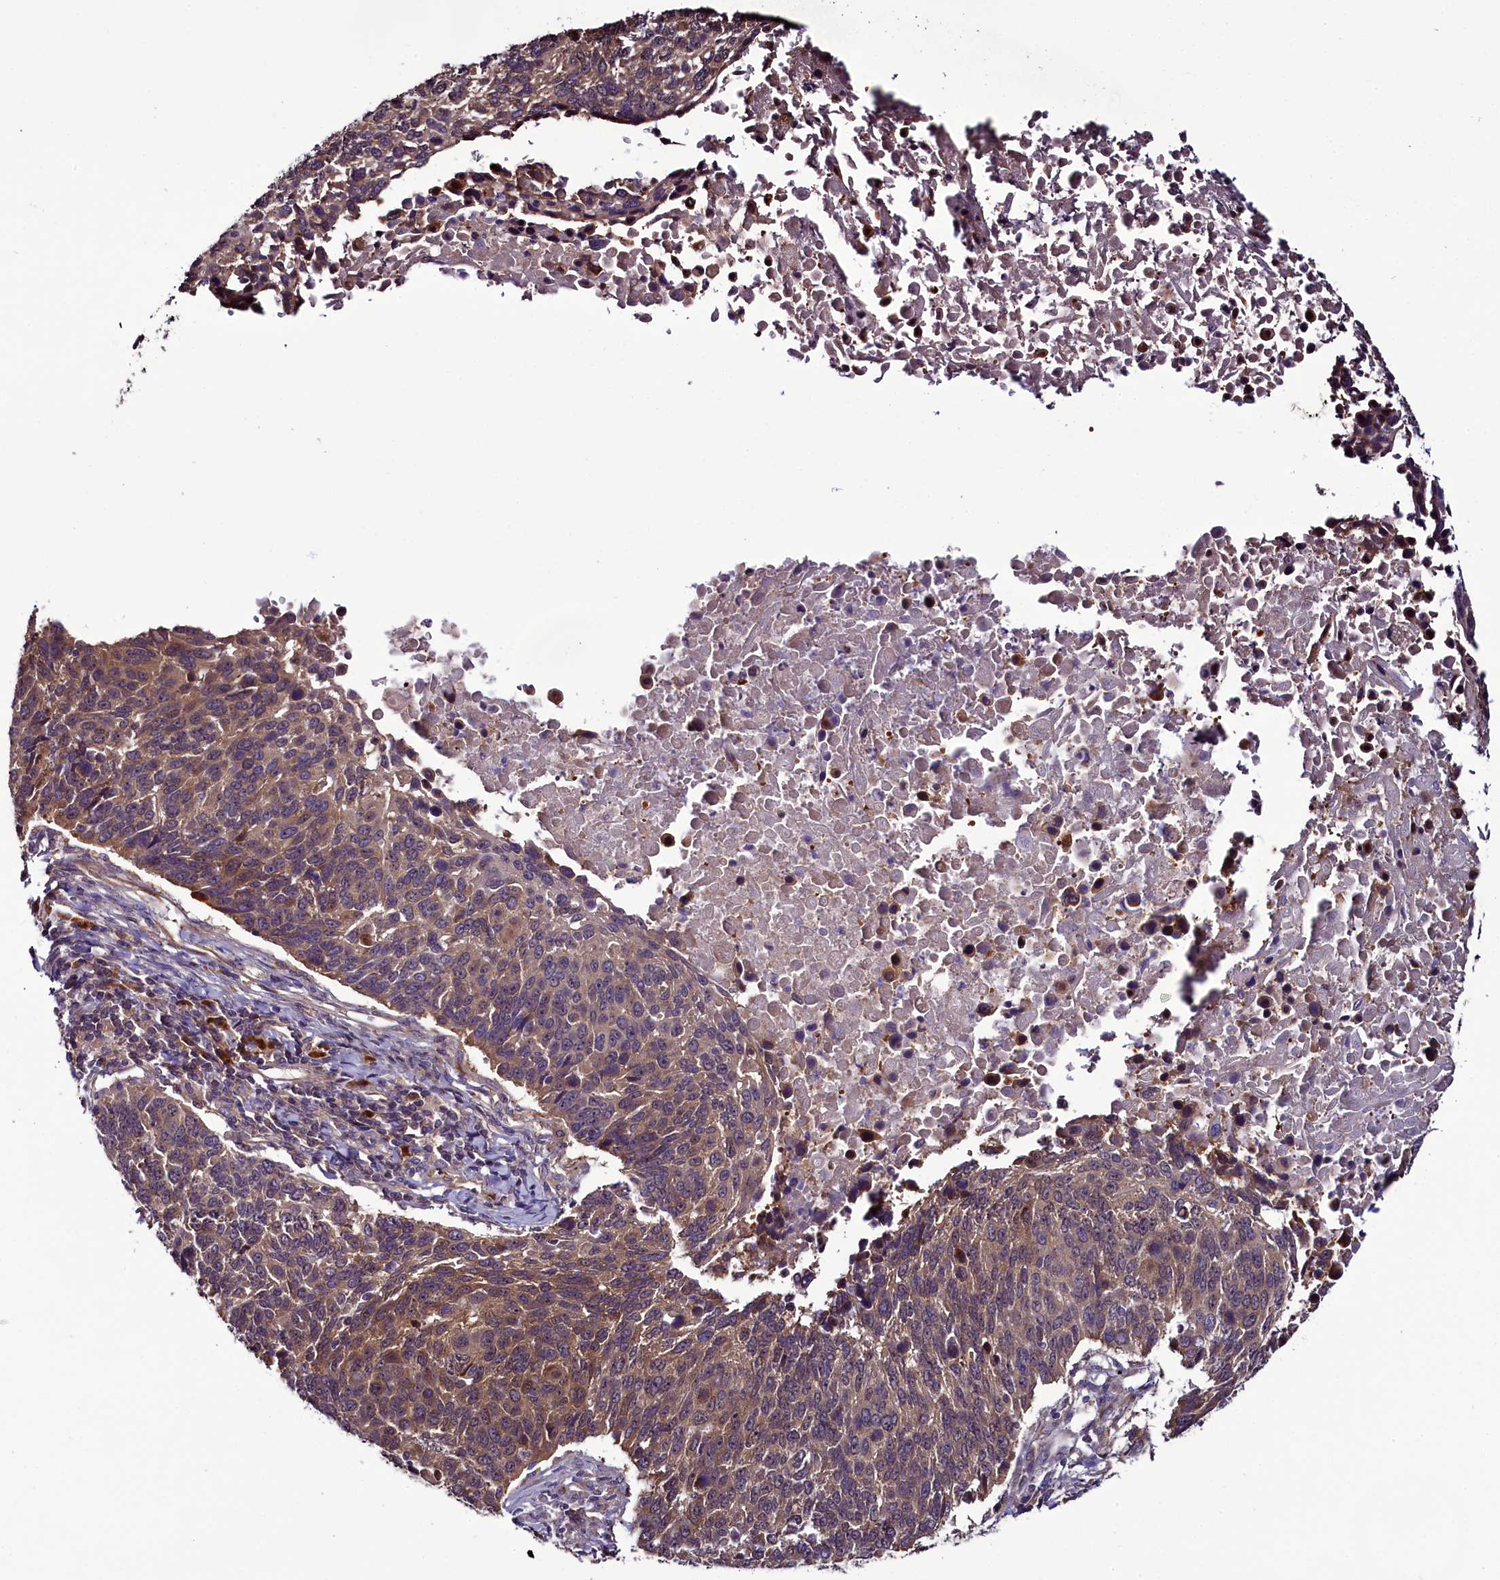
{"staining": {"intensity": "weak", "quantity": ">75%", "location": "cytoplasmic/membranous"}, "tissue": "lung cancer", "cell_type": "Tumor cells", "image_type": "cancer", "snomed": [{"axis": "morphology", "description": "Normal tissue, NOS"}, {"axis": "morphology", "description": "Squamous cell carcinoma, NOS"}, {"axis": "topography", "description": "Lymph node"}, {"axis": "topography", "description": "Lung"}], "caption": "A micrograph of human lung squamous cell carcinoma stained for a protein reveals weak cytoplasmic/membranous brown staining in tumor cells. Using DAB (brown) and hematoxylin (blue) stains, captured at high magnification using brightfield microscopy.", "gene": "RPUSD2", "patient": {"sex": "male", "age": 66}}